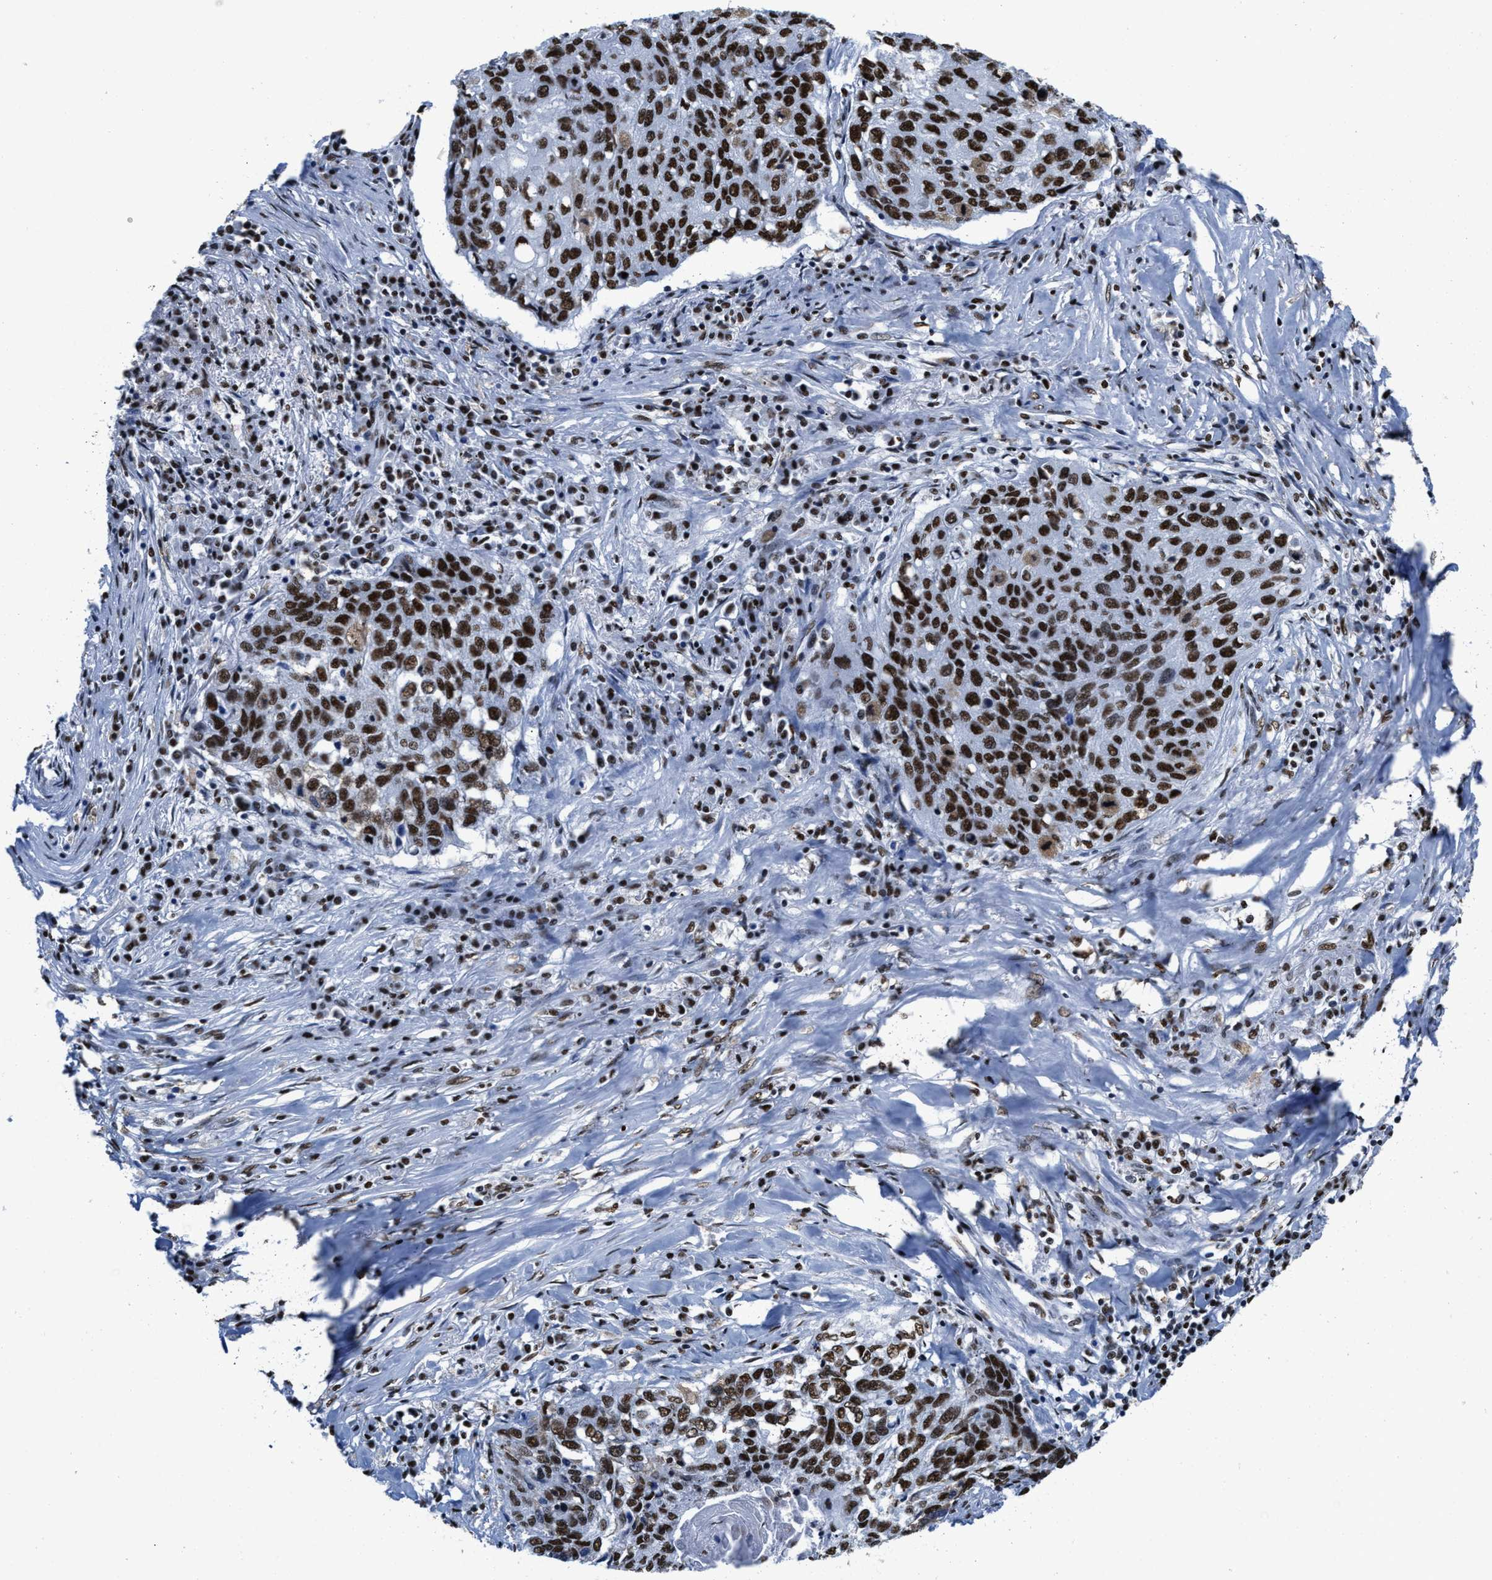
{"staining": {"intensity": "strong", "quantity": ">75%", "location": "nuclear"}, "tissue": "lung cancer", "cell_type": "Tumor cells", "image_type": "cancer", "snomed": [{"axis": "morphology", "description": "Squamous cell carcinoma, NOS"}, {"axis": "topography", "description": "Lung"}], "caption": "Lung cancer tissue demonstrates strong nuclear staining in approximately >75% of tumor cells, visualized by immunohistochemistry.", "gene": "SMARCC2", "patient": {"sex": "female", "age": 63}}